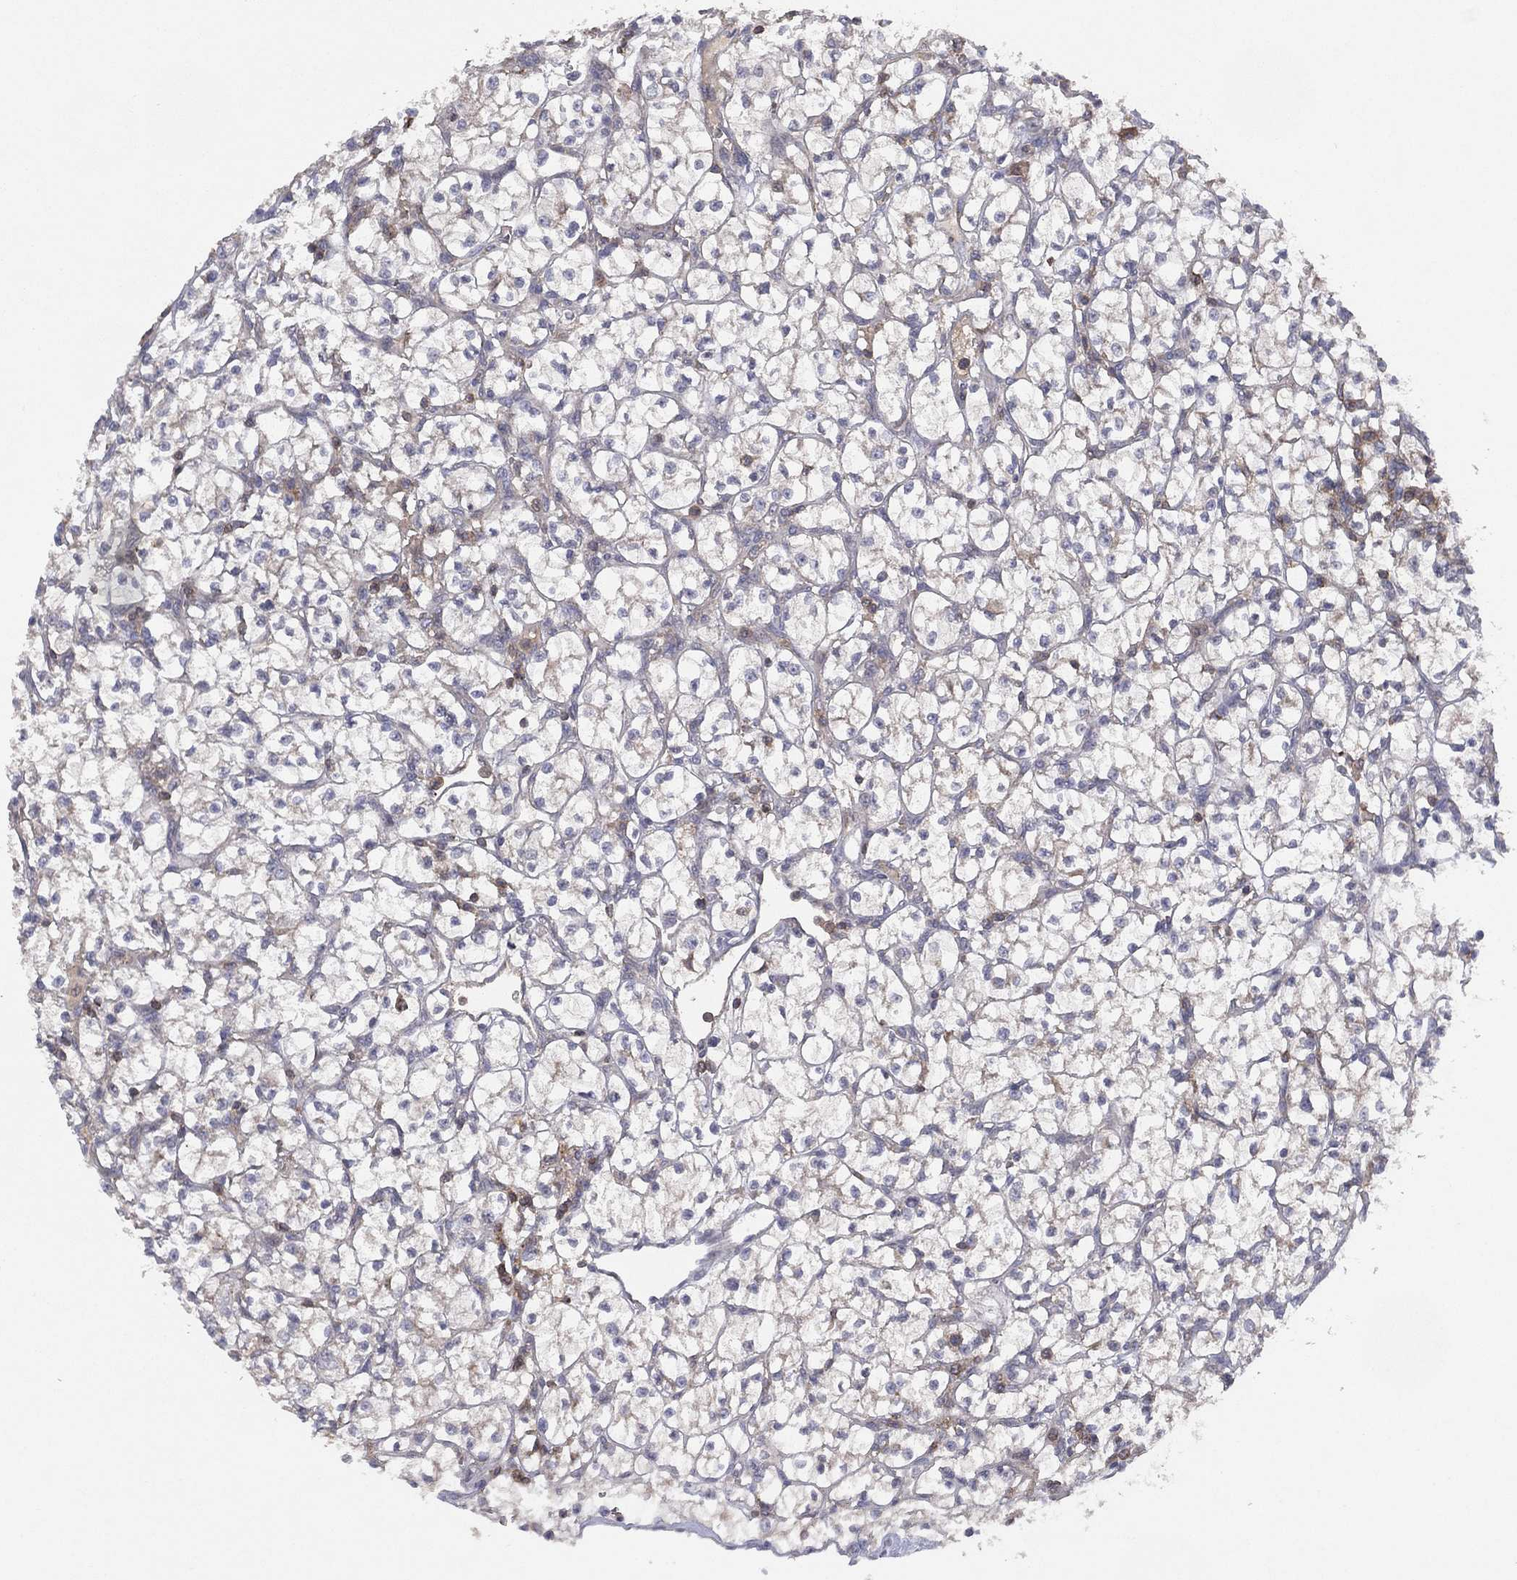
{"staining": {"intensity": "negative", "quantity": "none", "location": "none"}, "tissue": "renal cancer", "cell_type": "Tumor cells", "image_type": "cancer", "snomed": [{"axis": "morphology", "description": "Adenocarcinoma, NOS"}, {"axis": "topography", "description": "Kidney"}], "caption": "High power microscopy micrograph of an IHC image of adenocarcinoma (renal), revealing no significant staining in tumor cells.", "gene": "DOCK8", "patient": {"sex": "female", "age": 64}}